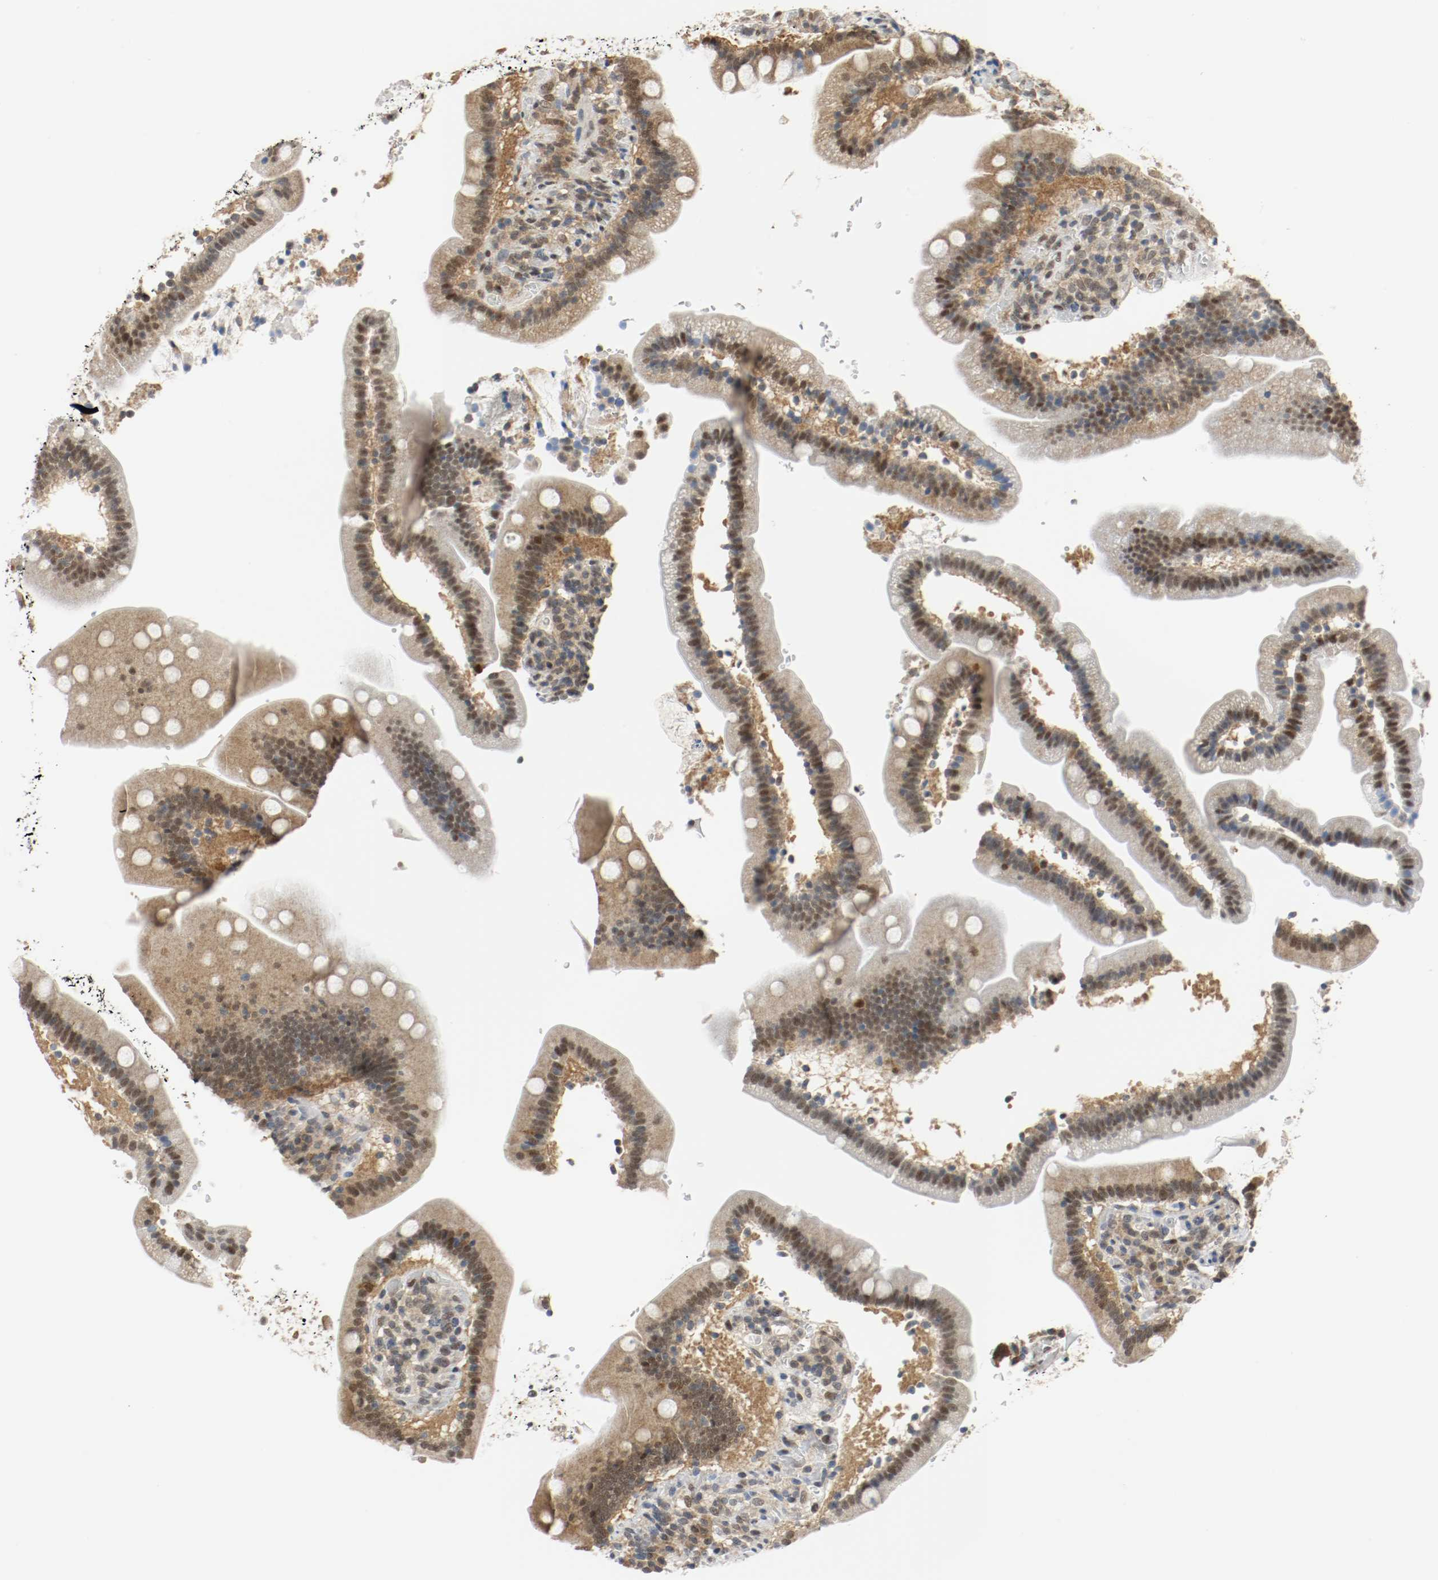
{"staining": {"intensity": "moderate", "quantity": ">75%", "location": "cytoplasmic/membranous,nuclear"}, "tissue": "duodenum", "cell_type": "Glandular cells", "image_type": "normal", "snomed": [{"axis": "morphology", "description": "Normal tissue, NOS"}, {"axis": "topography", "description": "Duodenum"}], "caption": "Benign duodenum exhibits moderate cytoplasmic/membranous,nuclear positivity in approximately >75% of glandular cells, visualized by immunohistochemistry.", "gene": "PPME1", "patient": {"sex": "male", "age": 66}}